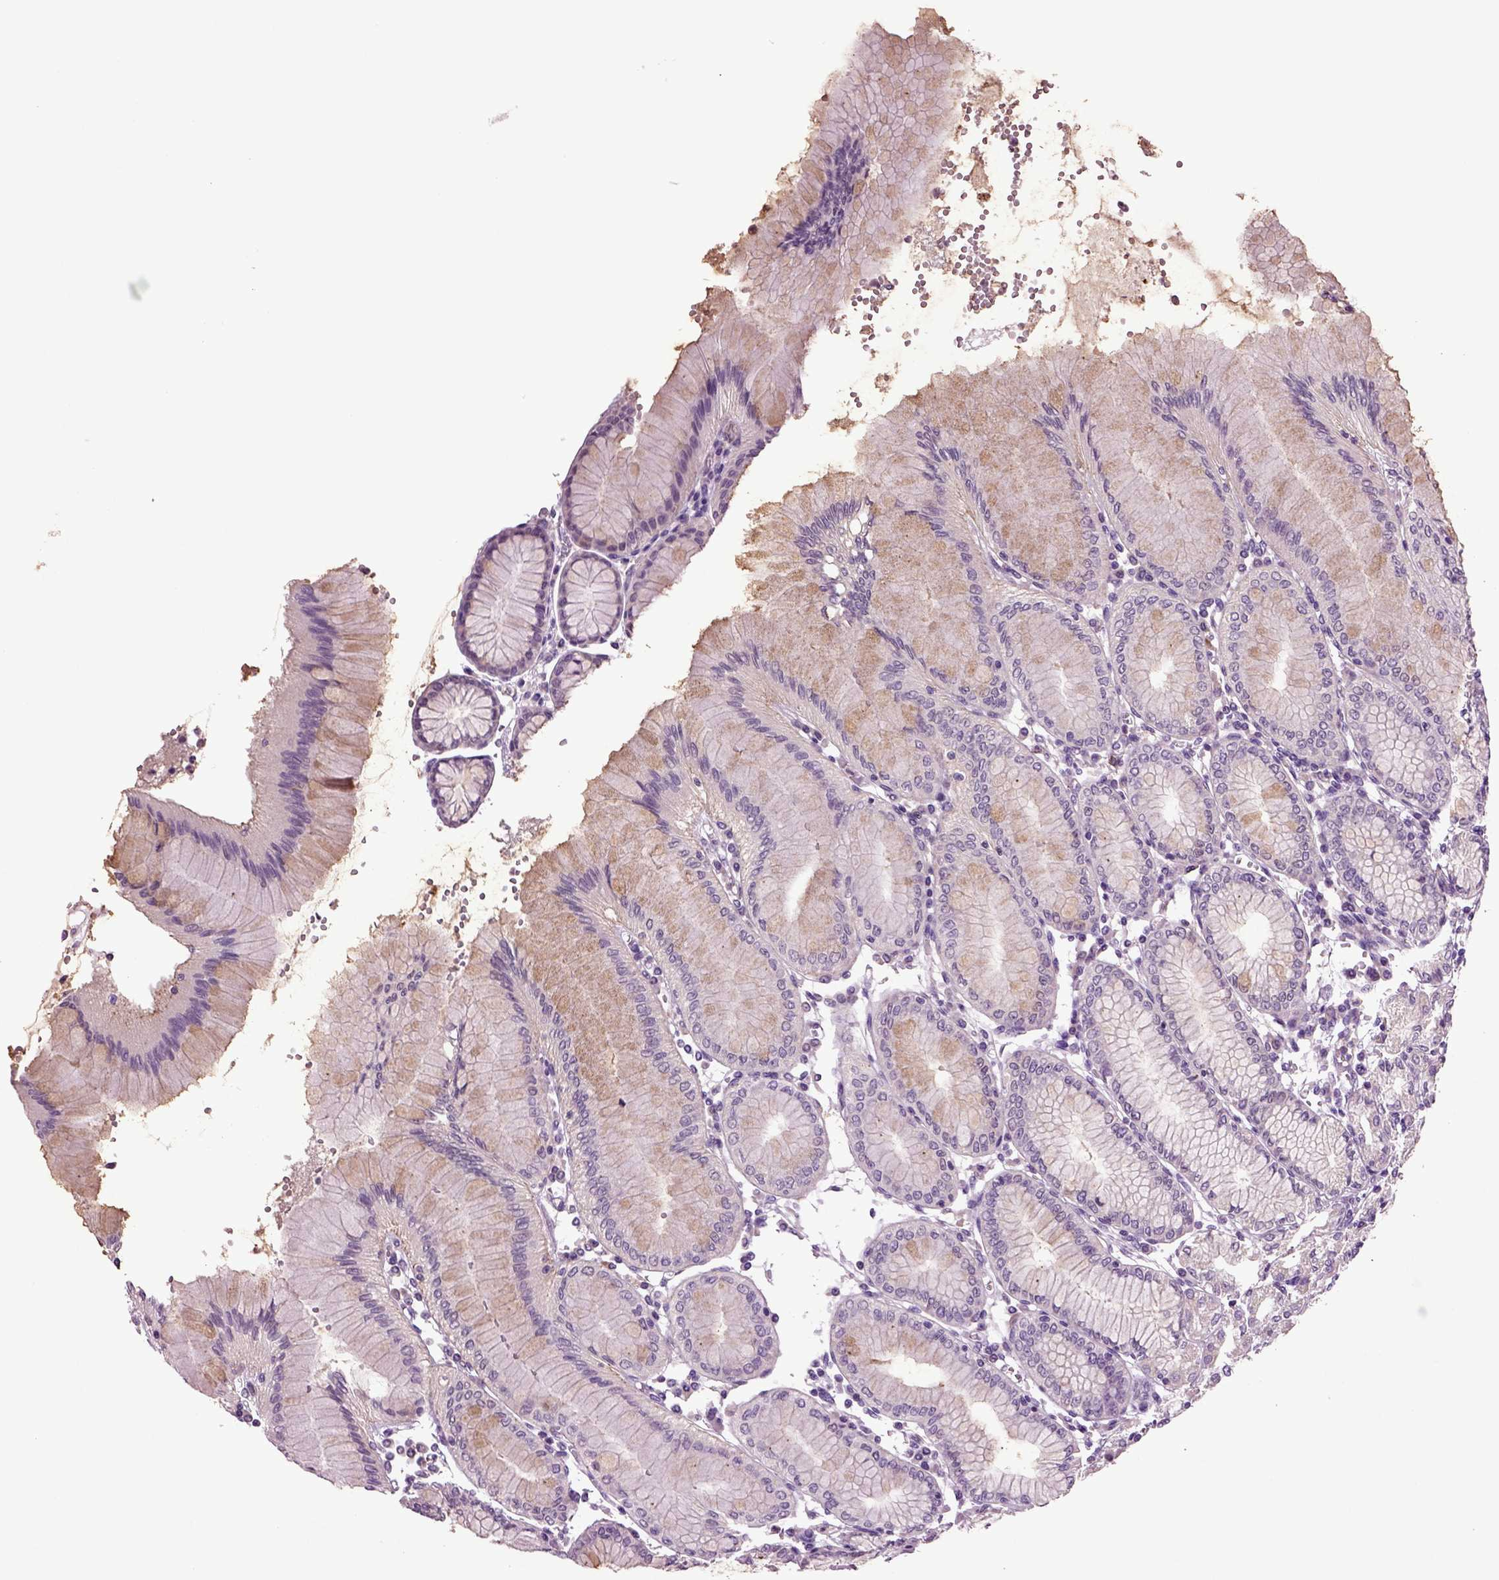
{"staining": {"intensity": "weak", "quantity": "25%-75%", "location": "cytoplasmic/membranous"}, "tissue": "stomach", "cell_type": "Glandular cells", "image_type": "normal", "snomed": [{"axis": "morphology", "description": "Normal tissue, NOS"}, {"axis": "topography", "description": "Skeletal muscle"}, {"axis": "topography", "description": "Stomach"}], "caption": "The micrograph displays a brown stain indicating the presence of a protein in the cytoplasmic/membranous of glandular cells in stomach. (IHC, brightfield microscopy, high magnification).", "gene": "FGF11", "patient": {"sex": "female", "age": 57}}